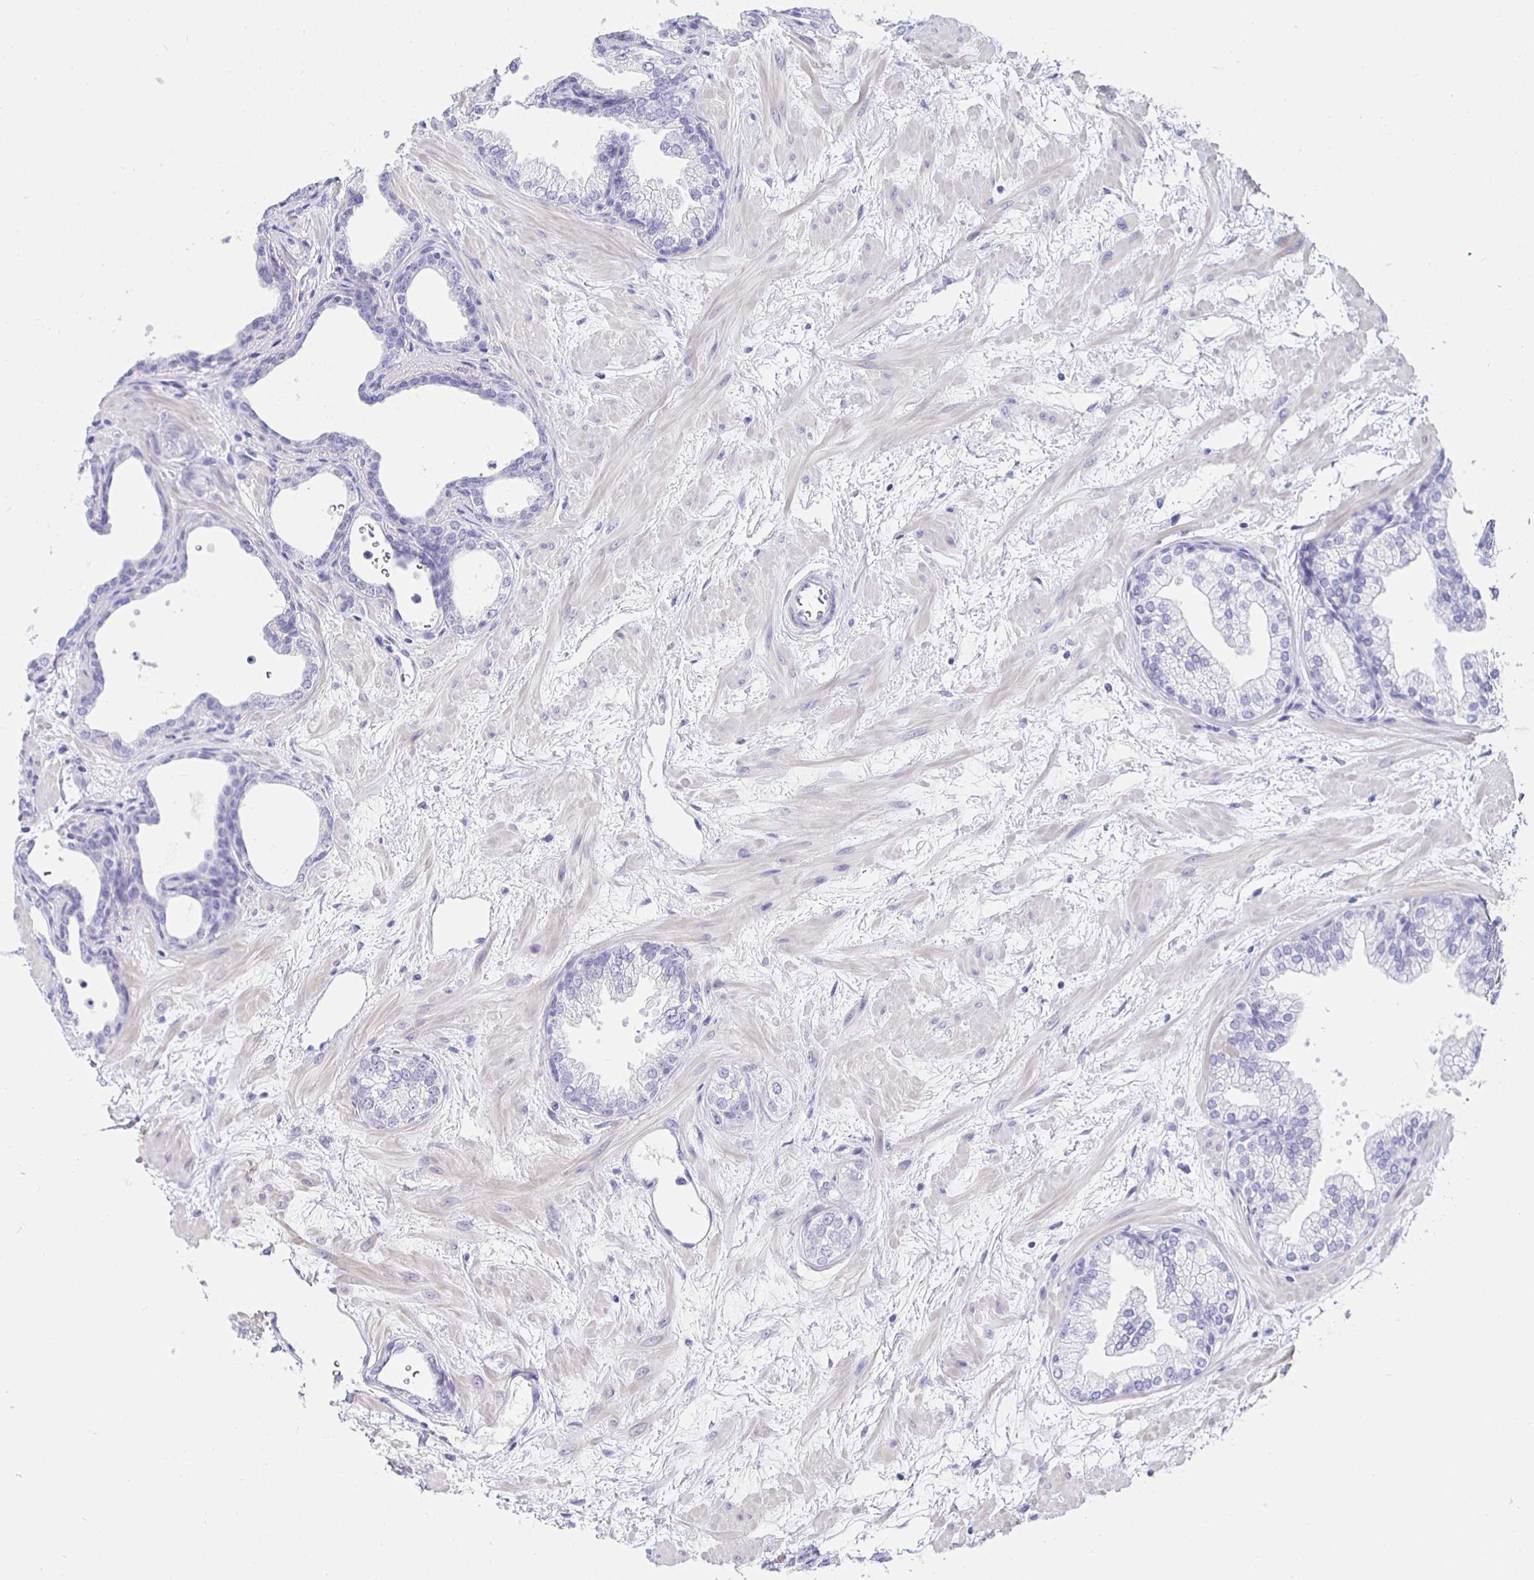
{"staining": {"intensity": "negative", "quantity": "none", "location": "none"}, "tissue": "prostate", "cell_type": "Glandular cells", "image_type": "normal", "snomed": [{"axis": "morphology", "description": "Normal tissue, NOS"}, {"axis": "topography", "description": "Prostate"}], "caption": "The image reveals no significant staining in glandular cells of prostate.", "gene": "HSPA4L", "patient": {"sex": "male", "age": 37}}